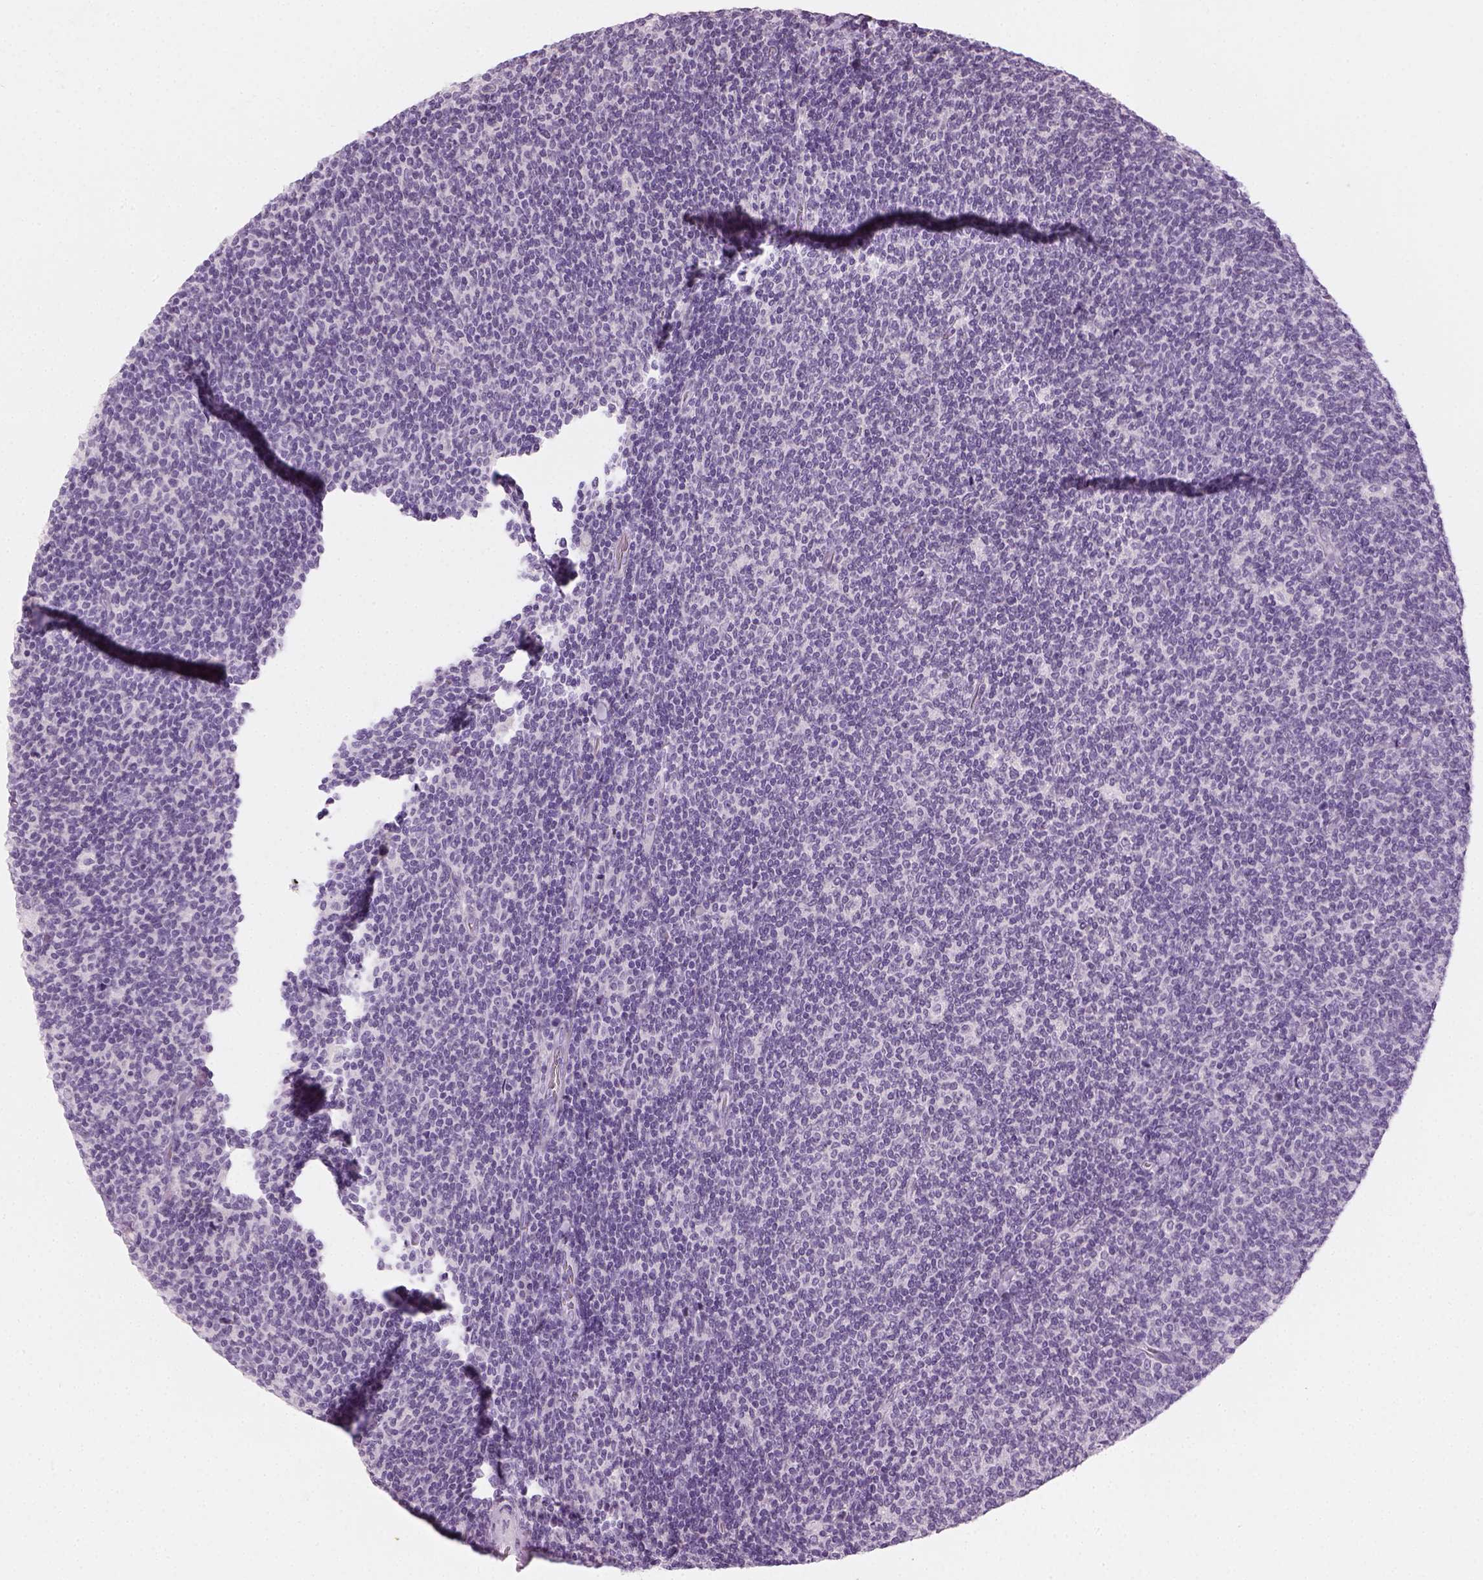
{"staining": {"intensity": "negative", "quantity": "none", "location": "none"}, "tissue": "lymphoma", "cell_type": "Tumor cells", "image_type": "cancer", "snomed": [{"axis": "morphology", "description": "Malignant lymphoma, non-Hodgkin's type, Low grade"}, {"axis": "topography", "description": "Lymph node"}], "caption": "This histopathology image is of malignant lymphoma, non-Hodgkin's type (low-grade) stained with immunohistochemistry to label a protein in brown with the nuclei are counter-stained blue. There is no staining in tumor cells.", "gene": "TH", "patient": {"sex": "male", "age": 52}}